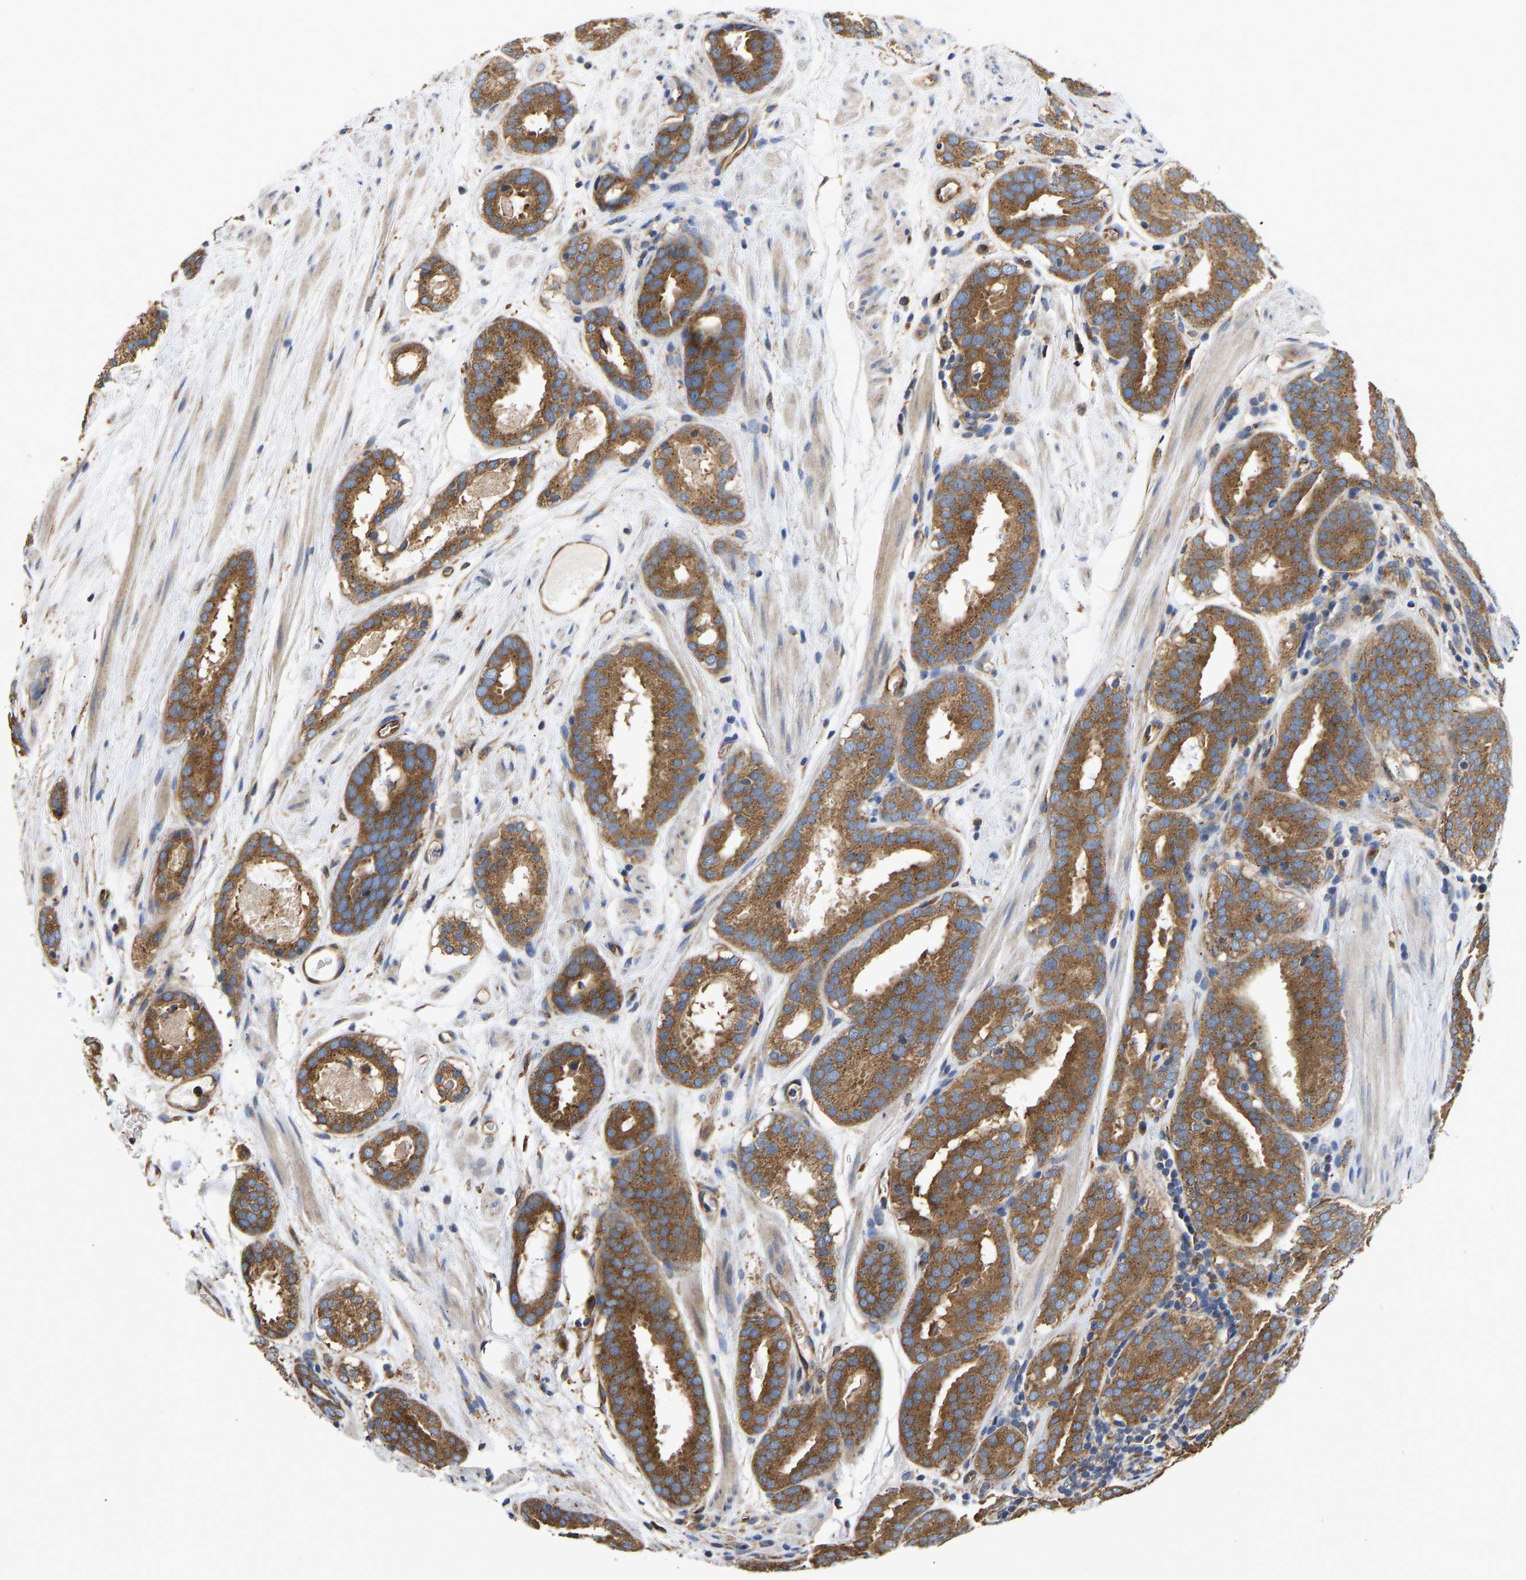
{"staining": {"intensity": "moderate", "quantity": ">75%", "location": "cytoplasmic/membranous"}, "tissue": "prostate cancer", "cell_type": "Tumor cells", "image_type": "cancer", "snomed": [{"axis": "morphology", "description": "Adenocarcinoma, Low grade"}, {"axis": "topography", "description": "Prostate"}], "caption": "Immunohistochemical staining of prostate cancer exhibits moderate cytoplasmic/membranous protein positivity in approximately >75% of tumor cells. (DAB (3,3'-diaminobenzidine) IHC, brown staining for protein, blue staining for nuclei).", "gene": "FLNB", "patient": {"sex": "male", "age": 69}}